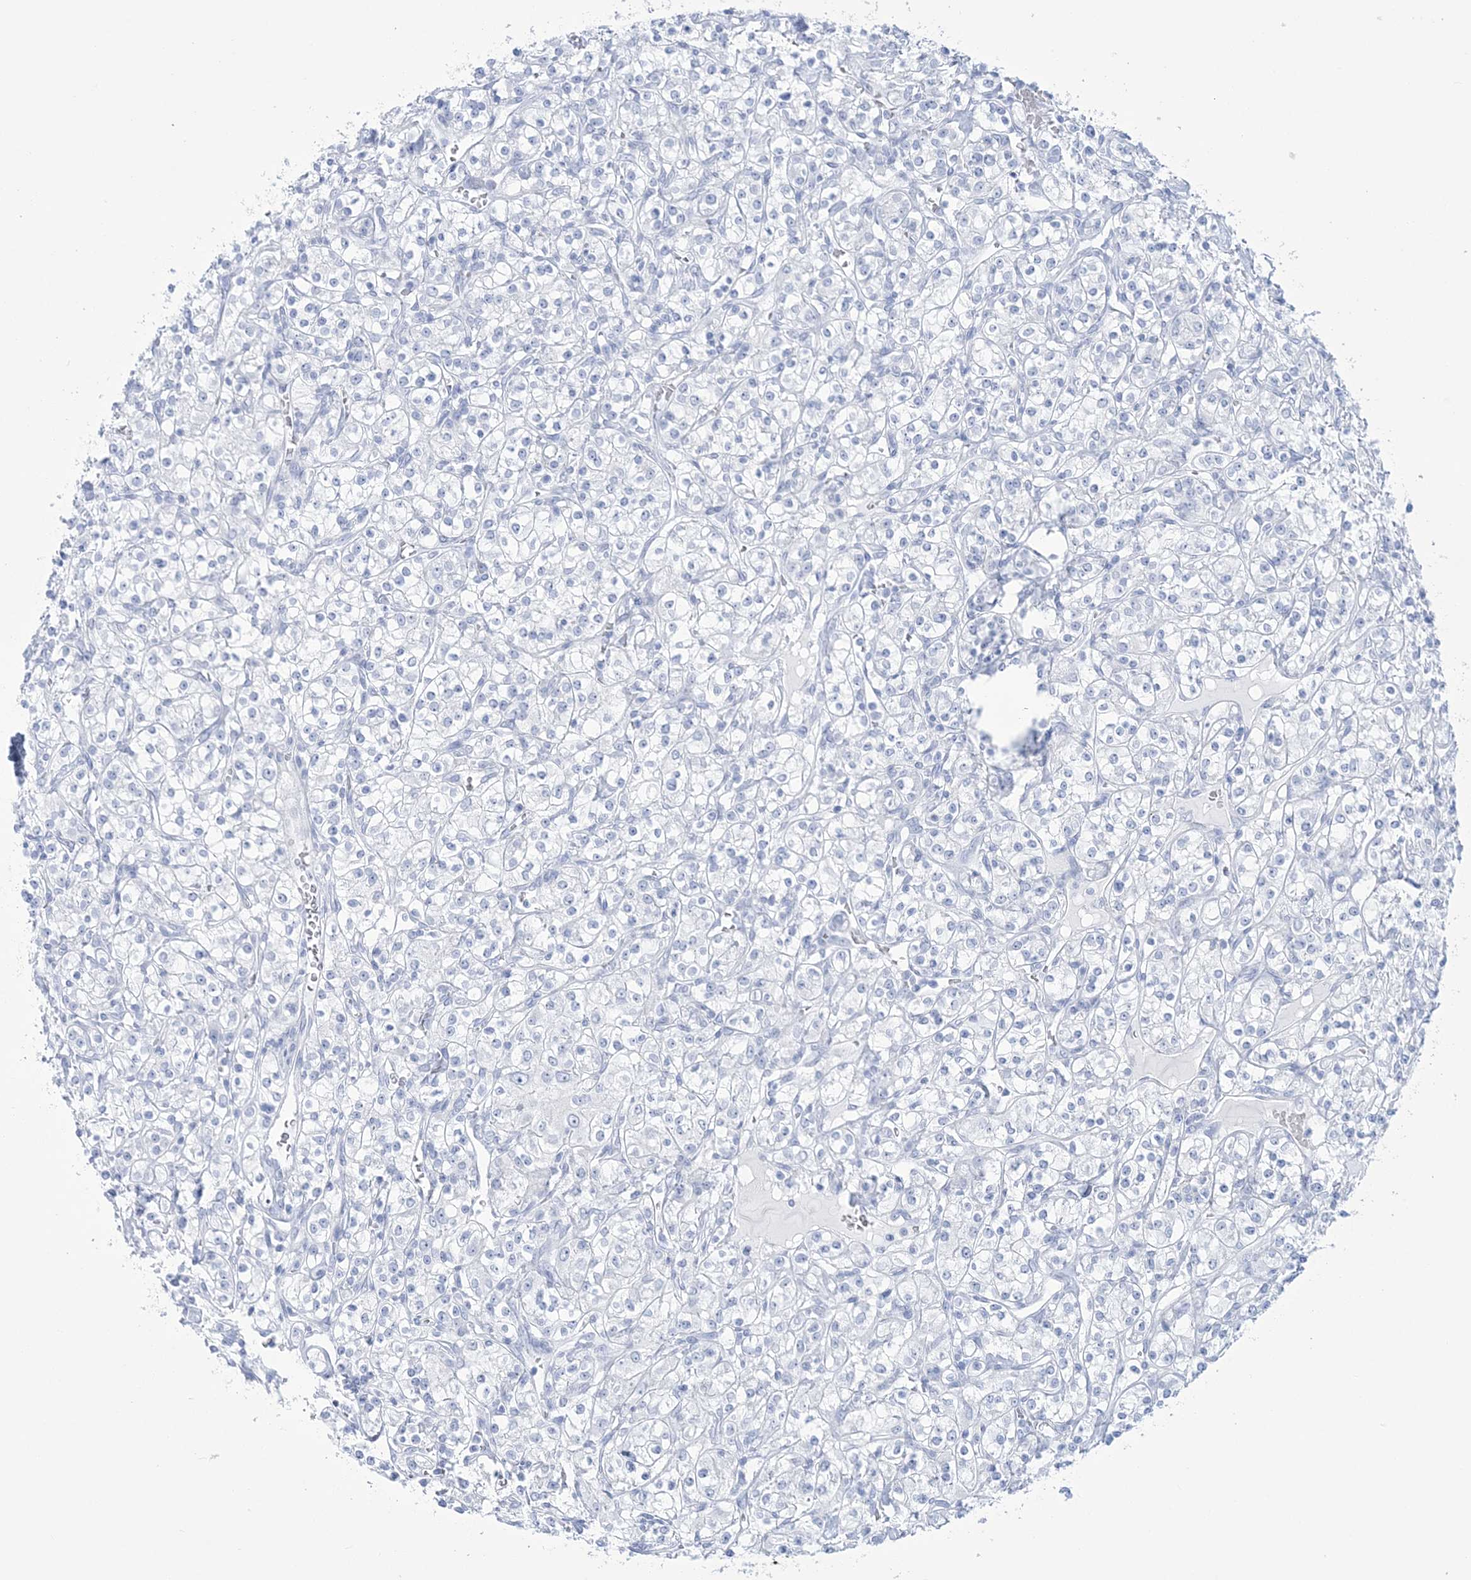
{"staining": {"intensity": "negative", "quantity": "none", "location": "none"}, "tissue": "renal cancer", "cell_type": "Tumor cells", "image_type": "cancer", "snomed": [{"axis": "morphology", "description": "Adenocarcinoma, NOS"}, {"axis": "topography", "description": "Kidney"}], "caption": "Tumor cells are negative for brown protein staining in renal cancer.", "gene": "RBP2", "patient": {"sex": "male", "age": 77}}